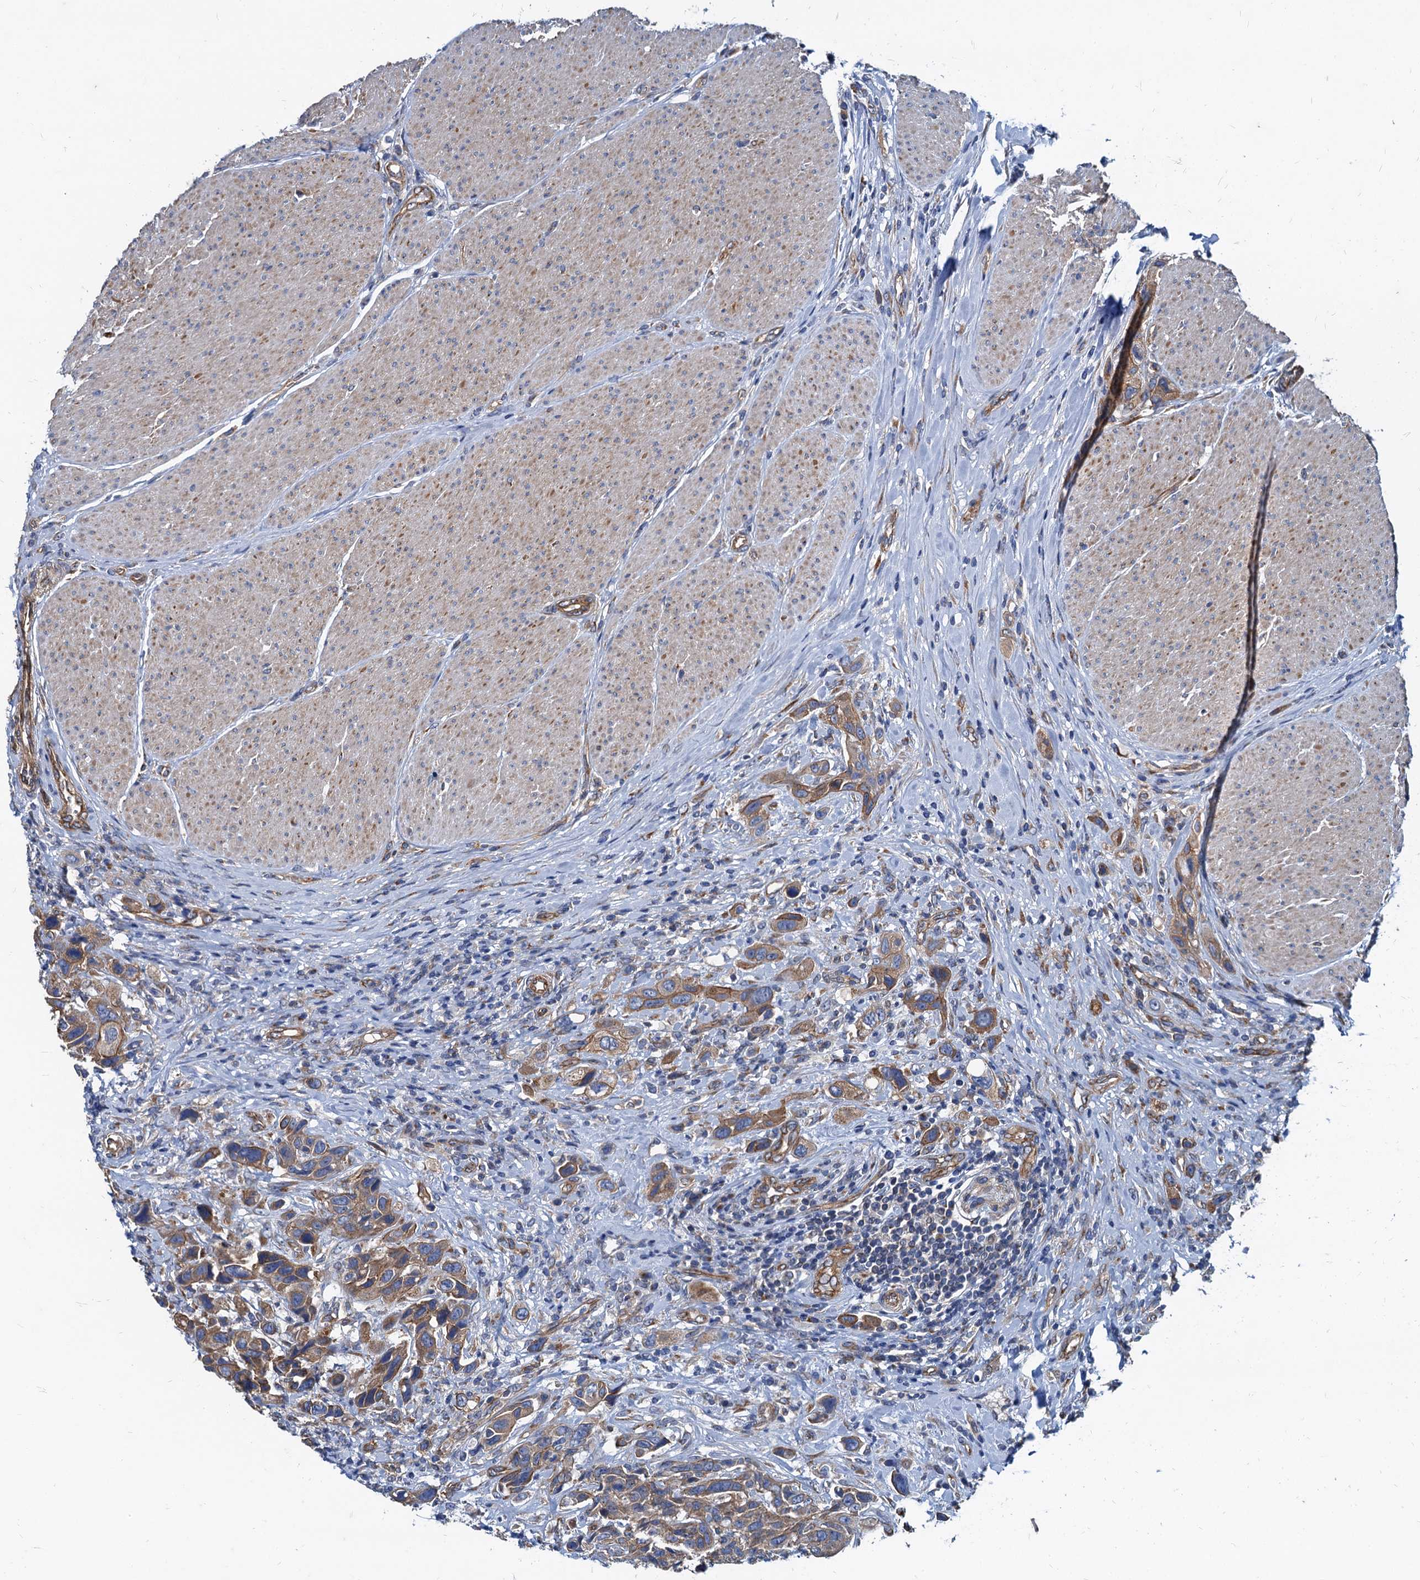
{"staining": {"intensity": "moderate", "quantity": ">75%", "location": "cytoplasmic/membranous"}, "tissue": "urothelial cancer", "cell_type": "Tumor cells", "image_type": "cancer", "snomed": [{"axis": "morphology", "description": "Urothelial carcinoma, High grade"}, {"axis": "topography", "description": "Urinary bladder"}], "caption": "Tumor cells exhibit medium levels of moderate cytoplasmic/membranous staining in approximately >75% of cells in high-grade urothelial carcinoma.", "gene": "NGRN", "patient": {"sex": "male", "age": 50}}